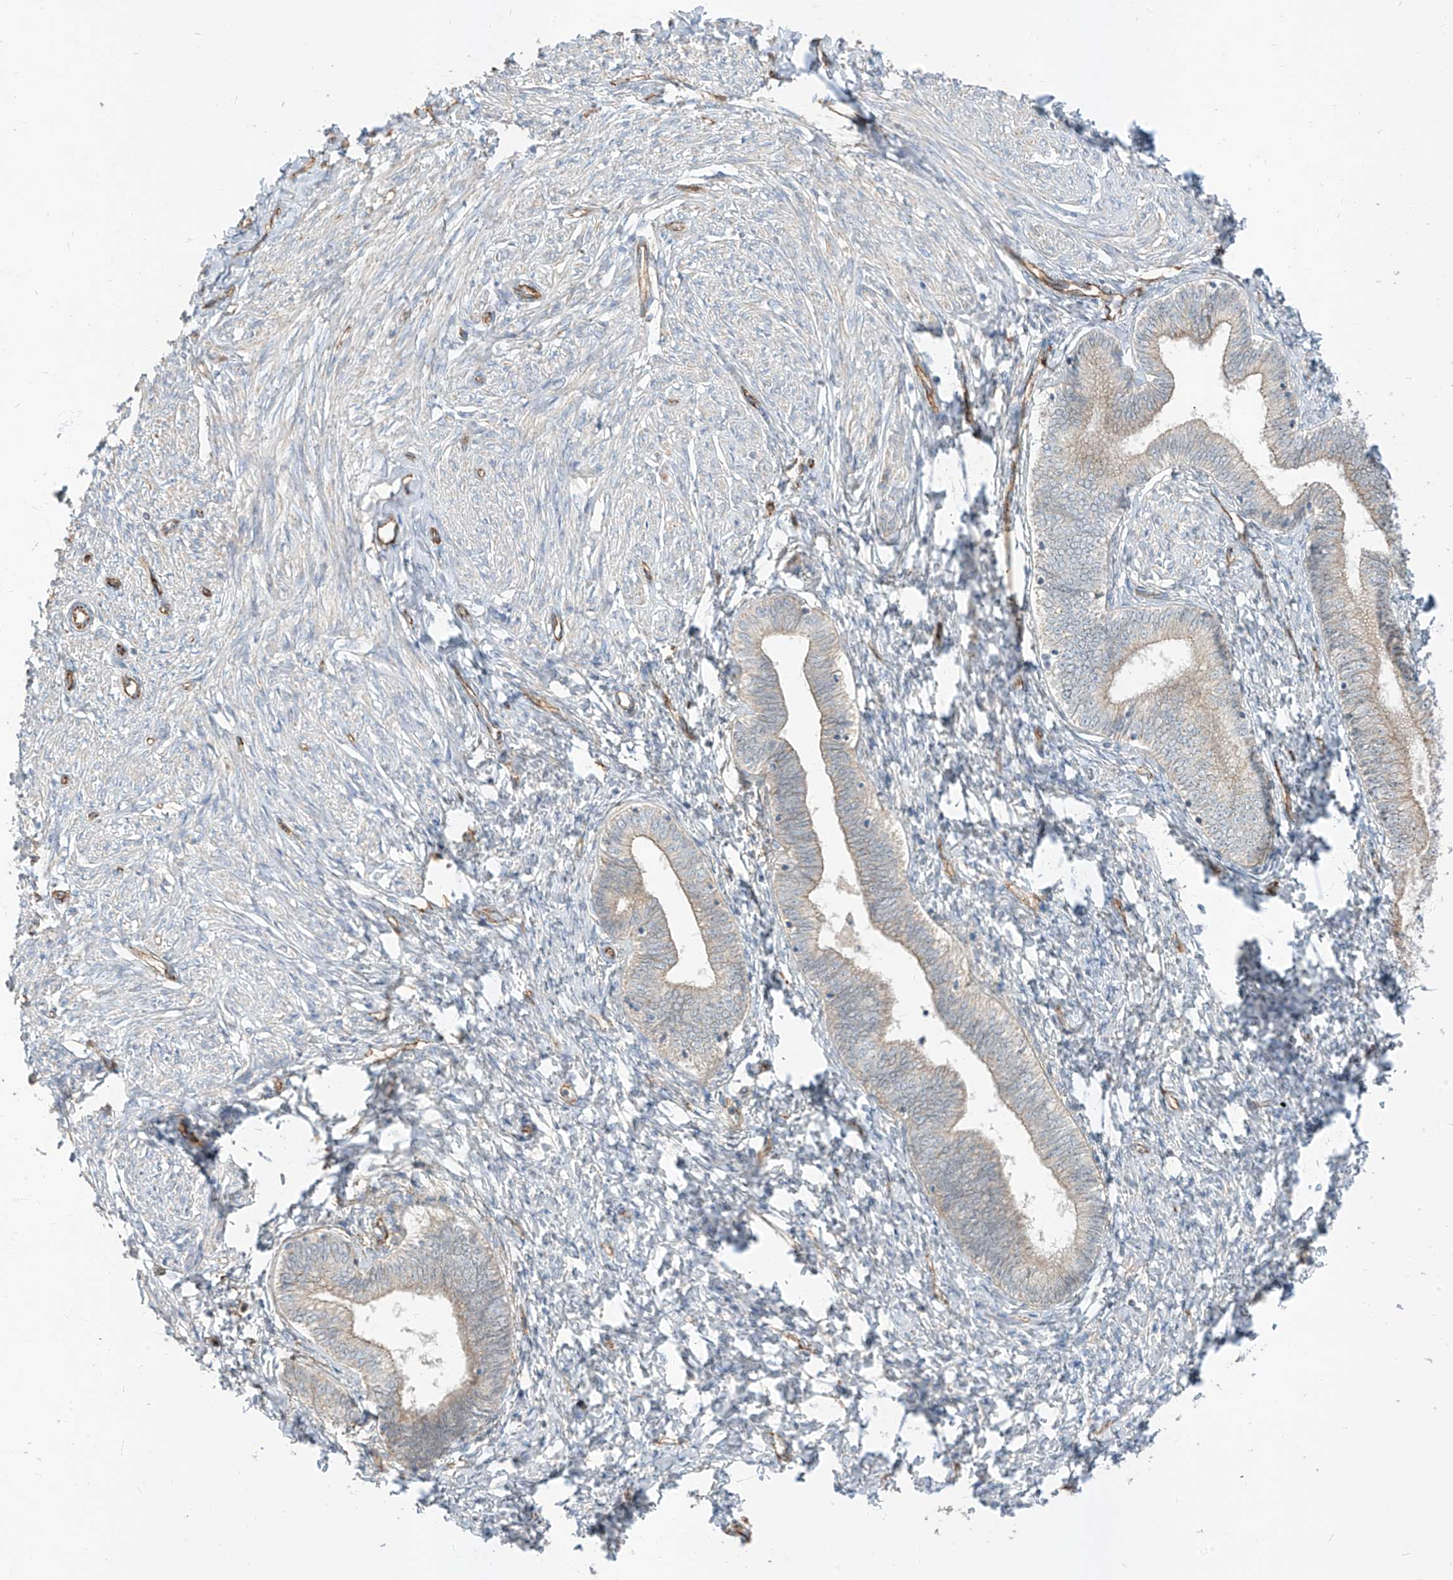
{"staining": {"intensity": "negative", "quantity": "none", "location": "none"}, "tissue": "endometrium", "cell_type": "Cells in endometrial stroma", "image_type": "normal", "snomed": [{"axis": "morphology", "description": "Normal tissue, NOS"}, {"axis": "topography", "description": "Endometrium"}], "caption": "Endometrium was stained to show a protein in brown. There is no significant positivity in cells in endometrial stroma.", "gene": "EPHX4", "patient": {"sex": "female", "age": 72}}